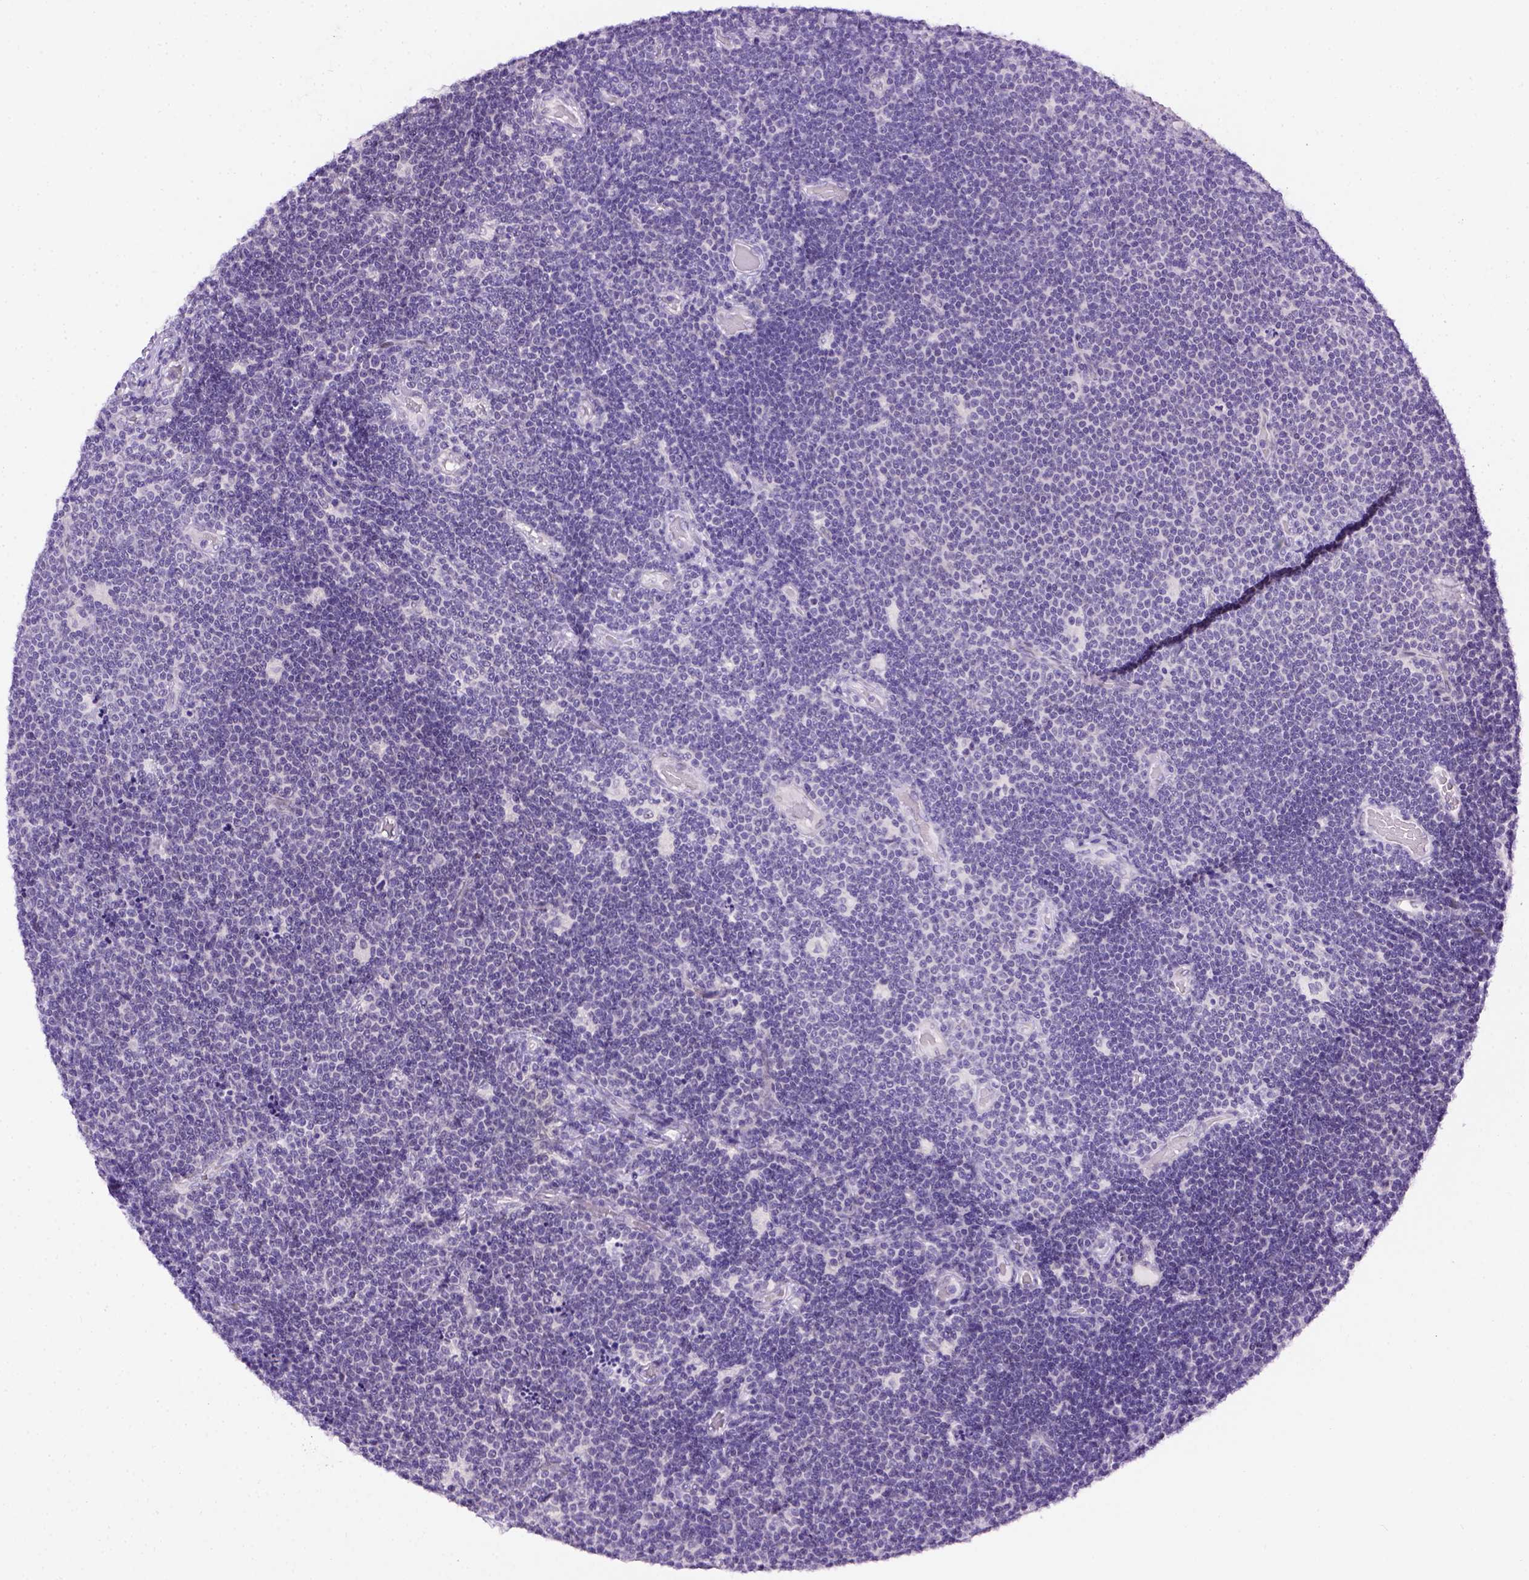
{"staining": {"intensity": "negative", "quantity": "none", "location": "none"}, "tissue": "lymphoma", "cell_type": "Tumor cells", "image_type": "cancer", "snomed": [{"axis": "morphology", "description": "Malignant lymphoma, non-Hodgkin's type, Low grade"}, {"axis": "topography", "description": "Brain"}], "caption": "IHC histopathology image of neoplastic tissue: low-grade malignant lymphoma, non-Hodgkin's type stained with DAB displays no significant protein positivity in tumor cells. (DAB (3,3'-diaminobenzidine) immunohistochemistry visualized using brightfield microscopy, high magnification).", "gene": "FAM184B", "patient": {"sex": "female", "age": 66}}